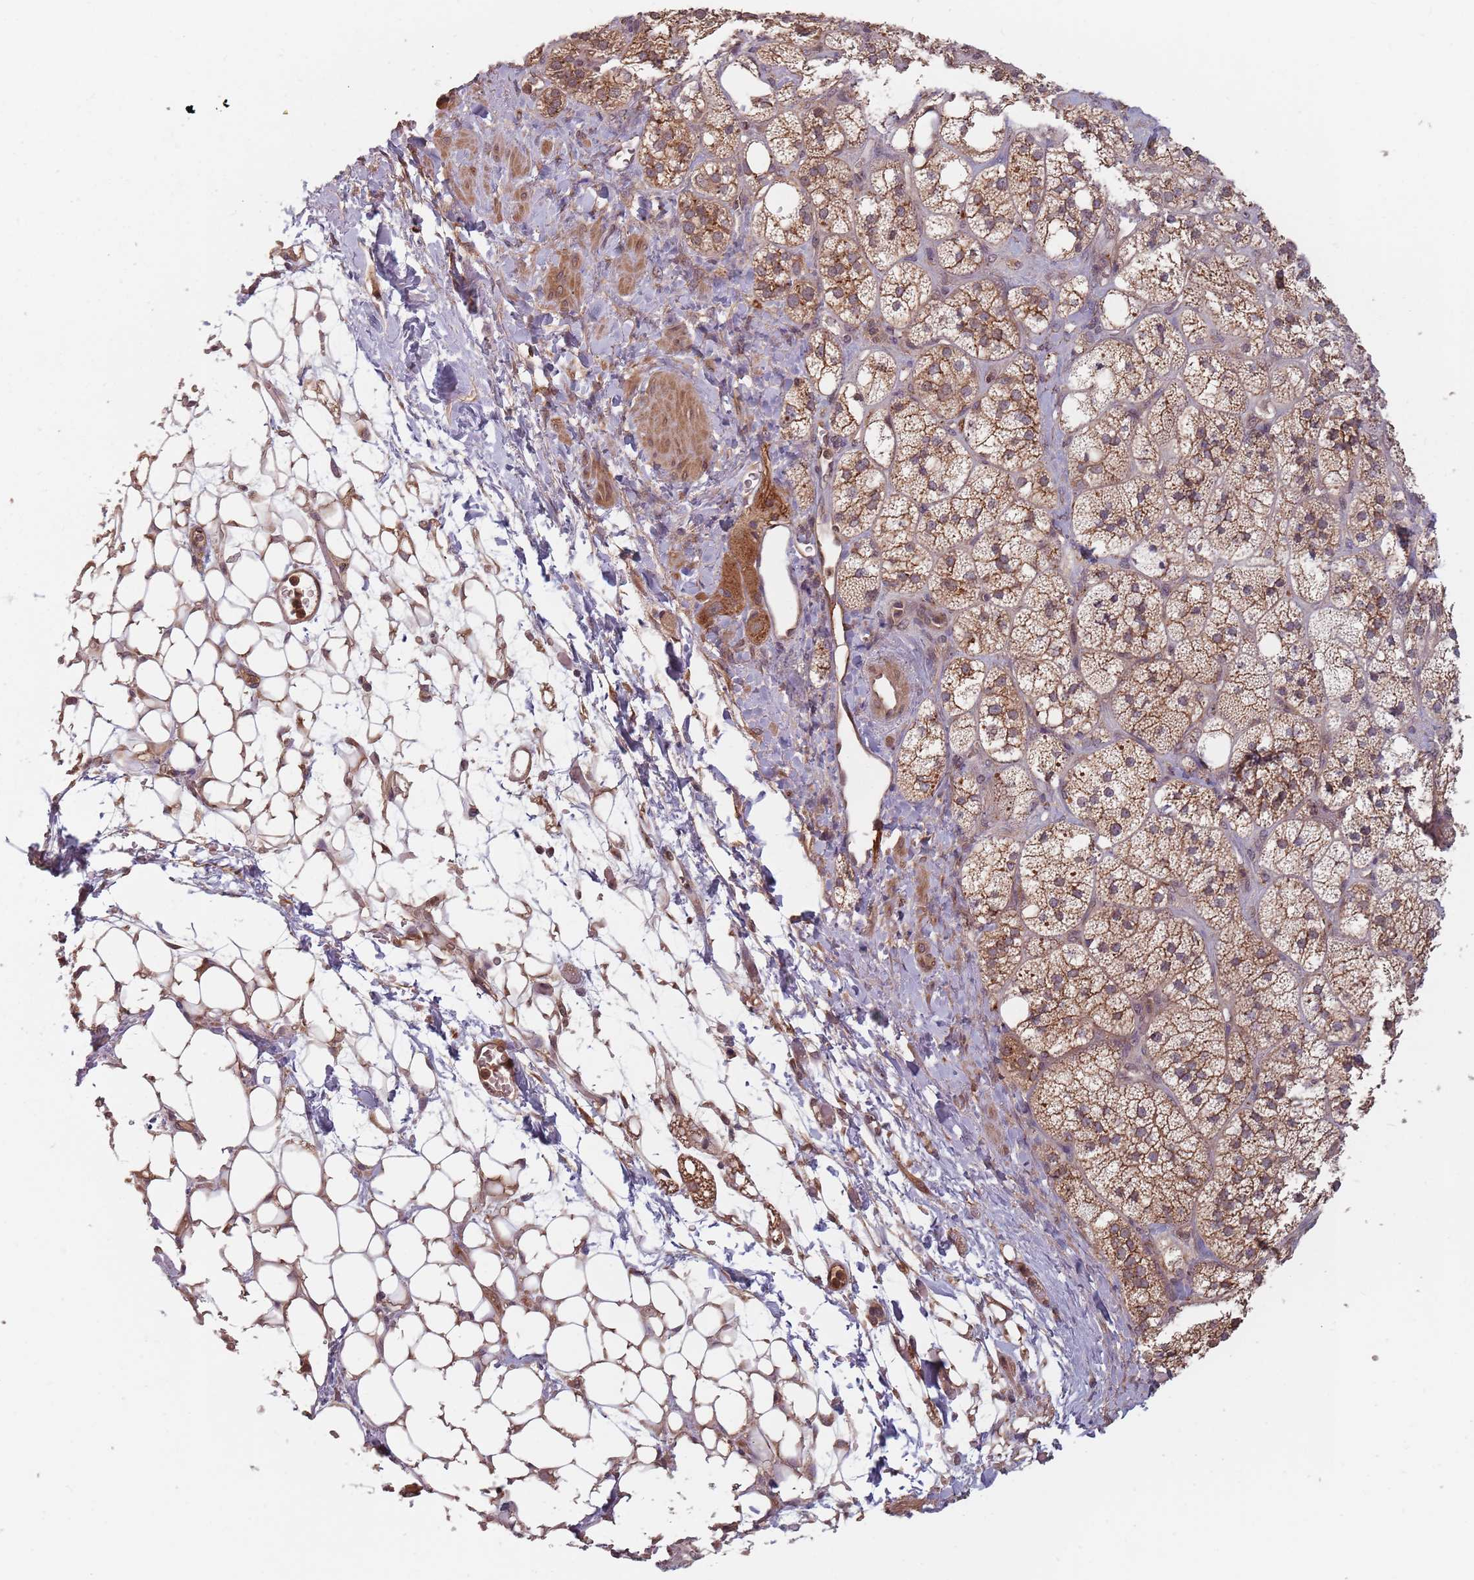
{"staining": {"intensity": "moderate", "quantity": ">75%", "location": "cytoplasmic/membranous"}, "tissue": "adrenal gland", "cell_type": "Glandular cells", "image_type": "normal", "snomed": [{"axis": "morphology", "description": "Normal tissue, NOS"}, {"axis": "topography", "description": "Adrenal gland"}], "caption": "Immunohistochemical staining of unremarkable adrenal gland demonstrates medium levels of moderate cytoplasmic/membranous expression in approximately >75% of glandular cells.", "gene": "C3orf14", "patient": {"sex": "male", "age": 61}}